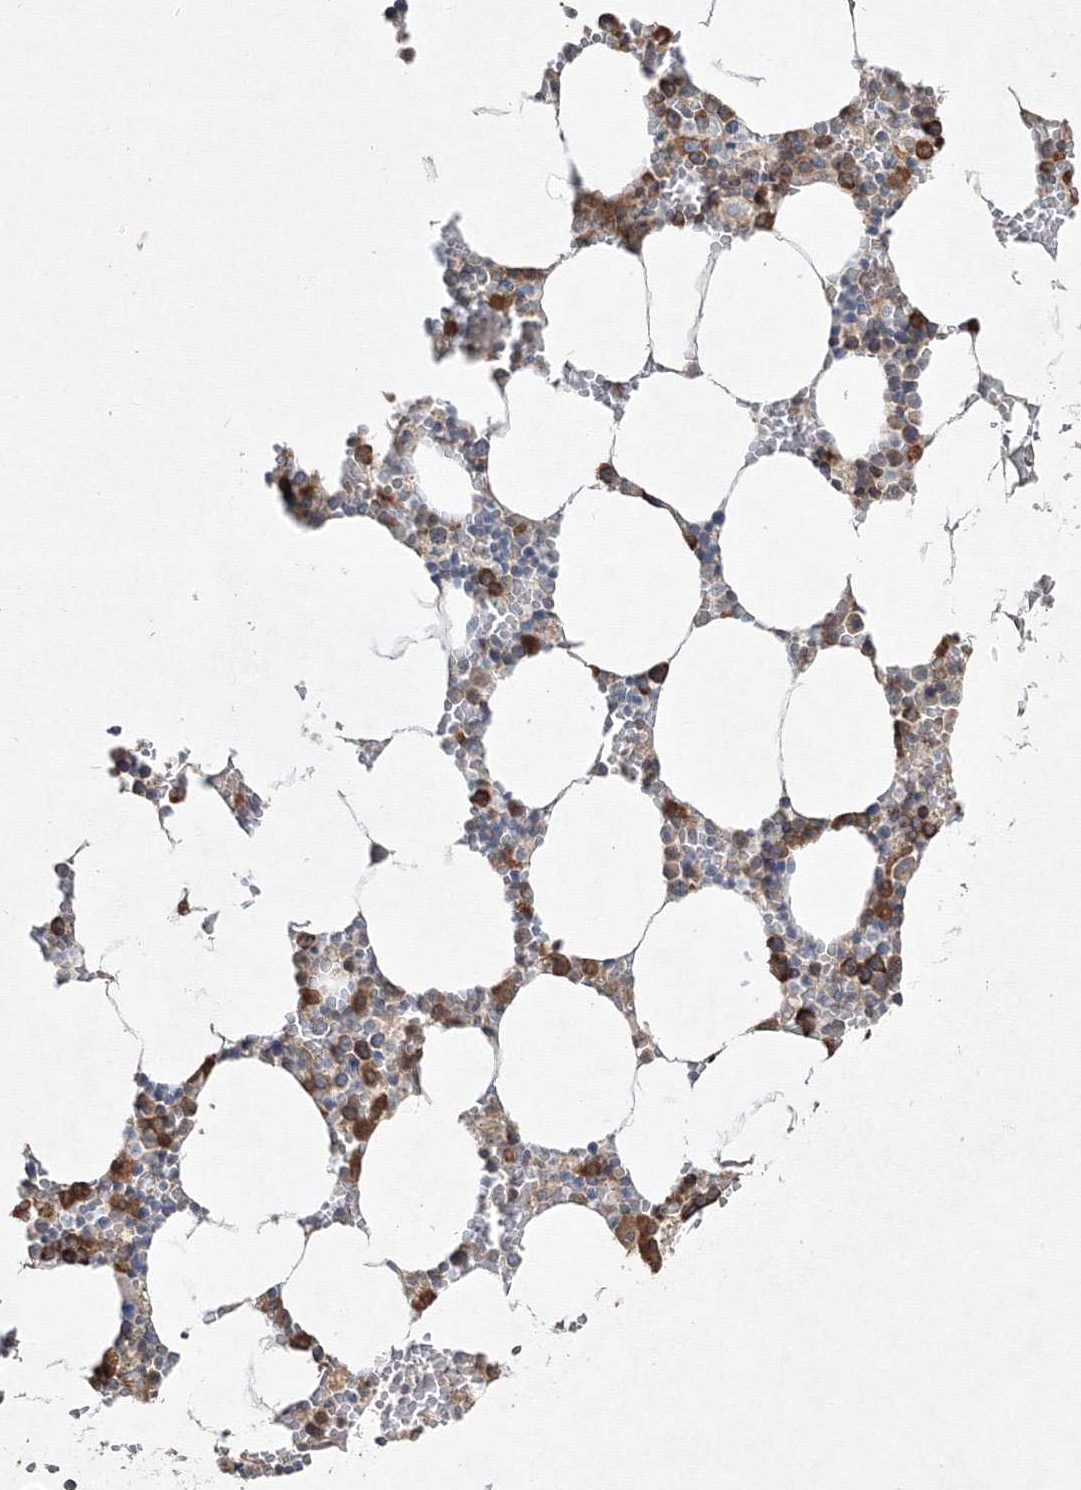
{"staining": {"intensity": "strong", "quantity": "25%-75%", "location": "cytoplasmic/membranous"}, "tissue": "bone marrow", "cell_type": "Hematopoietic cells", "image_type": "normal", "snomed": [{"axis": "morphology", "description": "Normal tissue, NOS"}, {"axis": "topography", "description": "Bone marrow"}], "caption": "Hematopoietic cells demonstrate high levels of strong cytoplasmic/membranous expression in approximately 25%-75% of cells in unremarkable bone marrow. Immunohistochemistry (ihc) stains the protein of interest in brown and the nuclei are stained blue.", "gene": "FBXL8", "patient": {"sex": "male", "age": 70}}